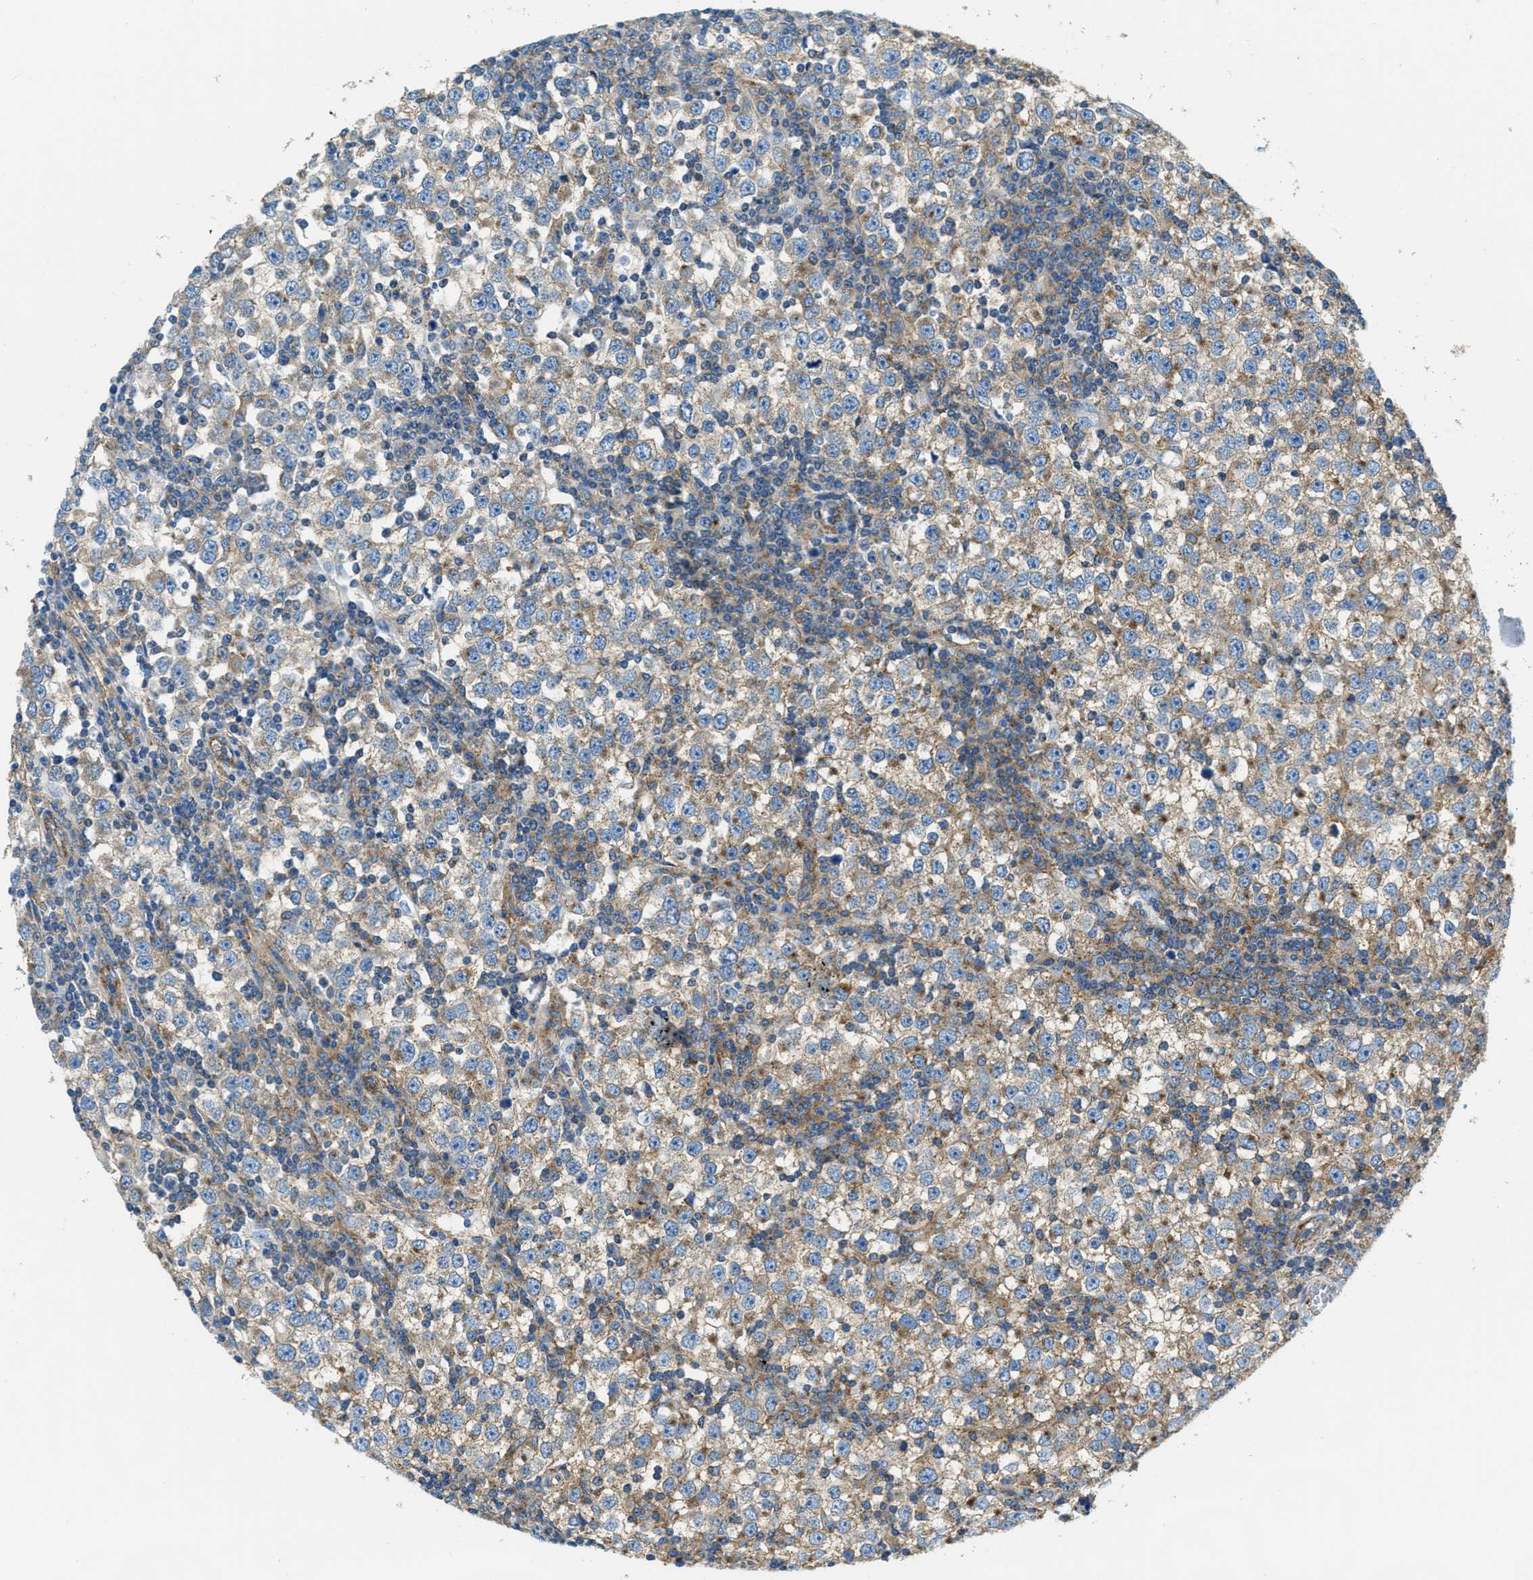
{"staining": {"intensity": "moderate", "quantity": ">75%", "location": "cytoplasmic/membranous"}, "tissue": "testis cancer", "cell_type": "Tumor cells", "image_type": "cancer", "snomed": [{"axis": "morphology", "description": "Seminoma, NOS"}, {"axis": "topography", "description": "Testis"}], "caption": "High-magnification brightfield microscopy of seminoma (testis) stained with DAB (brown) and counterstained with hematoxylin (blue). tumor cells exhibit moderate cytoplasmic/membranous staining is identified in approximately>75% of cells.", "gene": "AP2B1", "patient": {"sex": "male", "age": 65}}